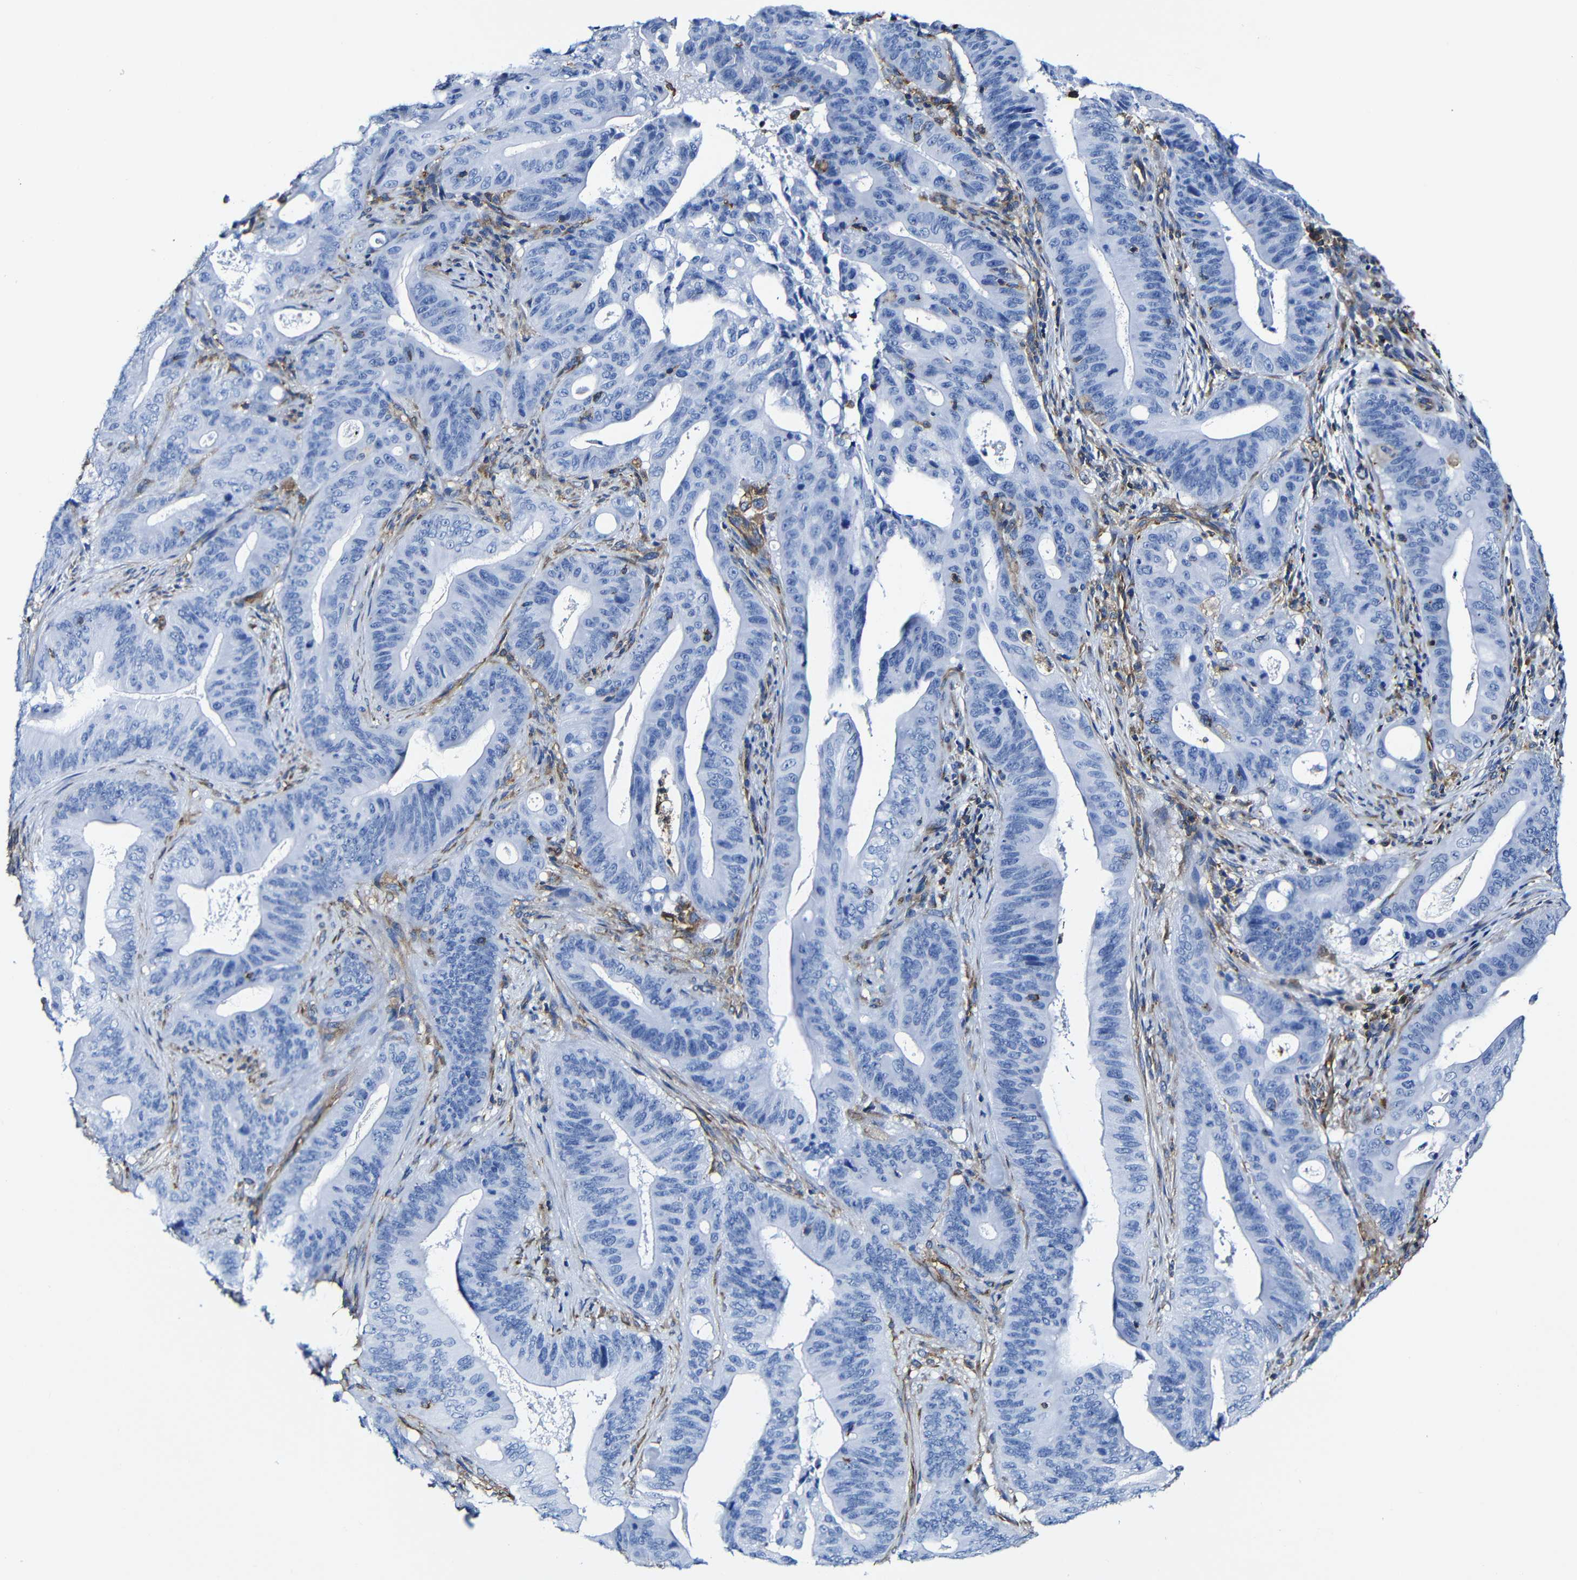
{"staining": {"intensity": "negative", "quantity": "none", "location": "none"}, "tissue": "pancreatic cancer", "cell_type": "Tumor cells", "image_type": "cancer", "snomed": [{"axis": "morphology", "description": "Normal tissue, NOS"}, {"axis": "topography", "description": "Lymph node"}], "caption": "A high-resolution micrograph shows IHC staining of pancreatic cancer, which reveals no significant expression in tumor cells.", "gene": "MSN", "patient": {"sex": "male", "age": 62}}